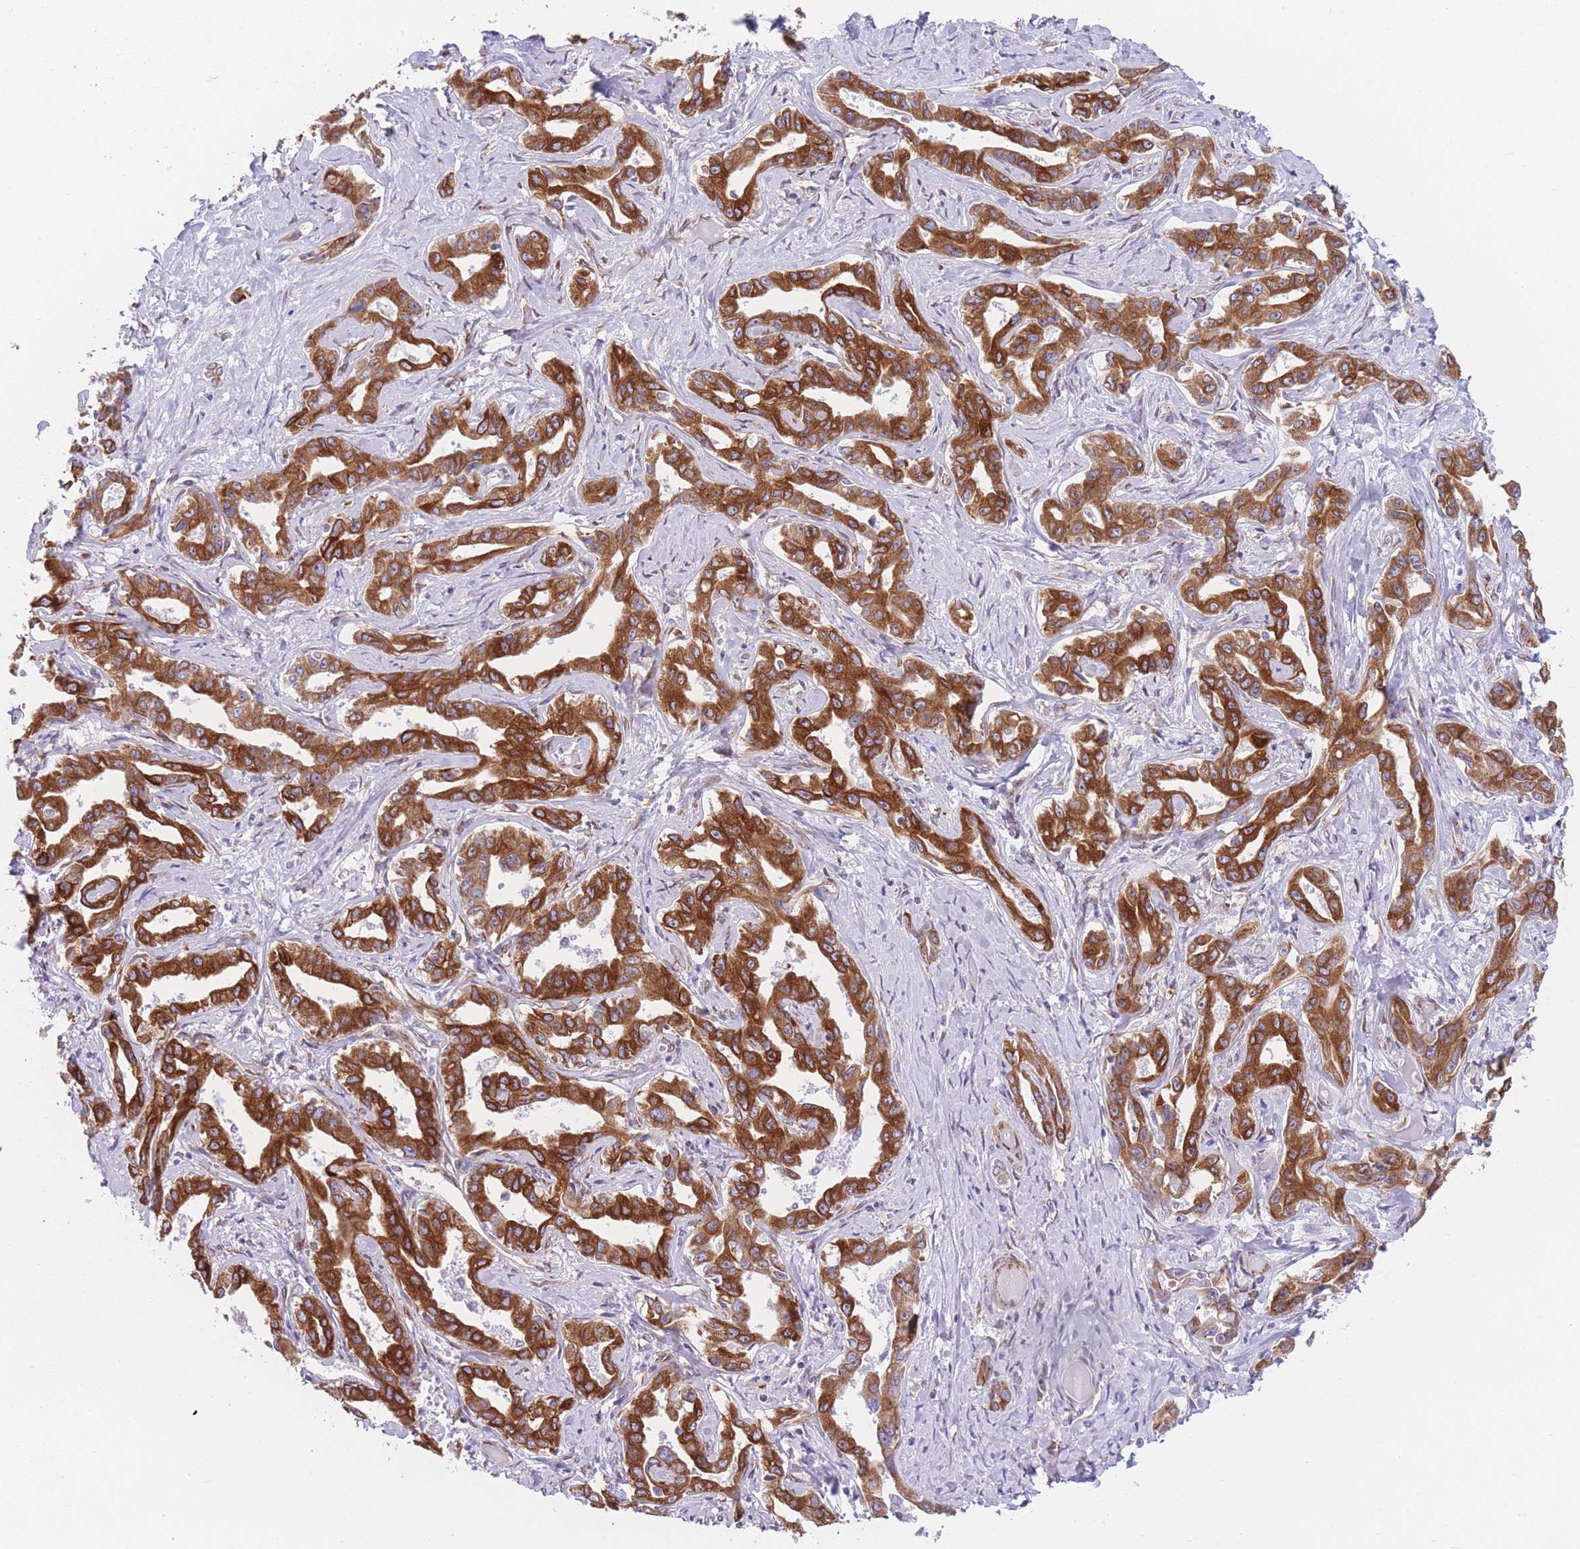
{"staining": {"intensity": "strong", "quantity": ">75%", "location": "cytoplasmic/membranous"}, "tissue": "liver cancer", "cell_type": "Tumor cells", "image_type": "cancer", "snomed": [{"axis": "morphology", "description": "Cholangiocarcinoma"}, {"axis": "topography", "description": "Liver"}], "caption": "Immunohistochemical staining of human liver cancer (cholangiocarcinoma) shows strong cytoplasmic/membranous protein staining in approximately >75% of tumor cells.", "gene": "AK9", "patient": {"sex": "male", "age": 59}}